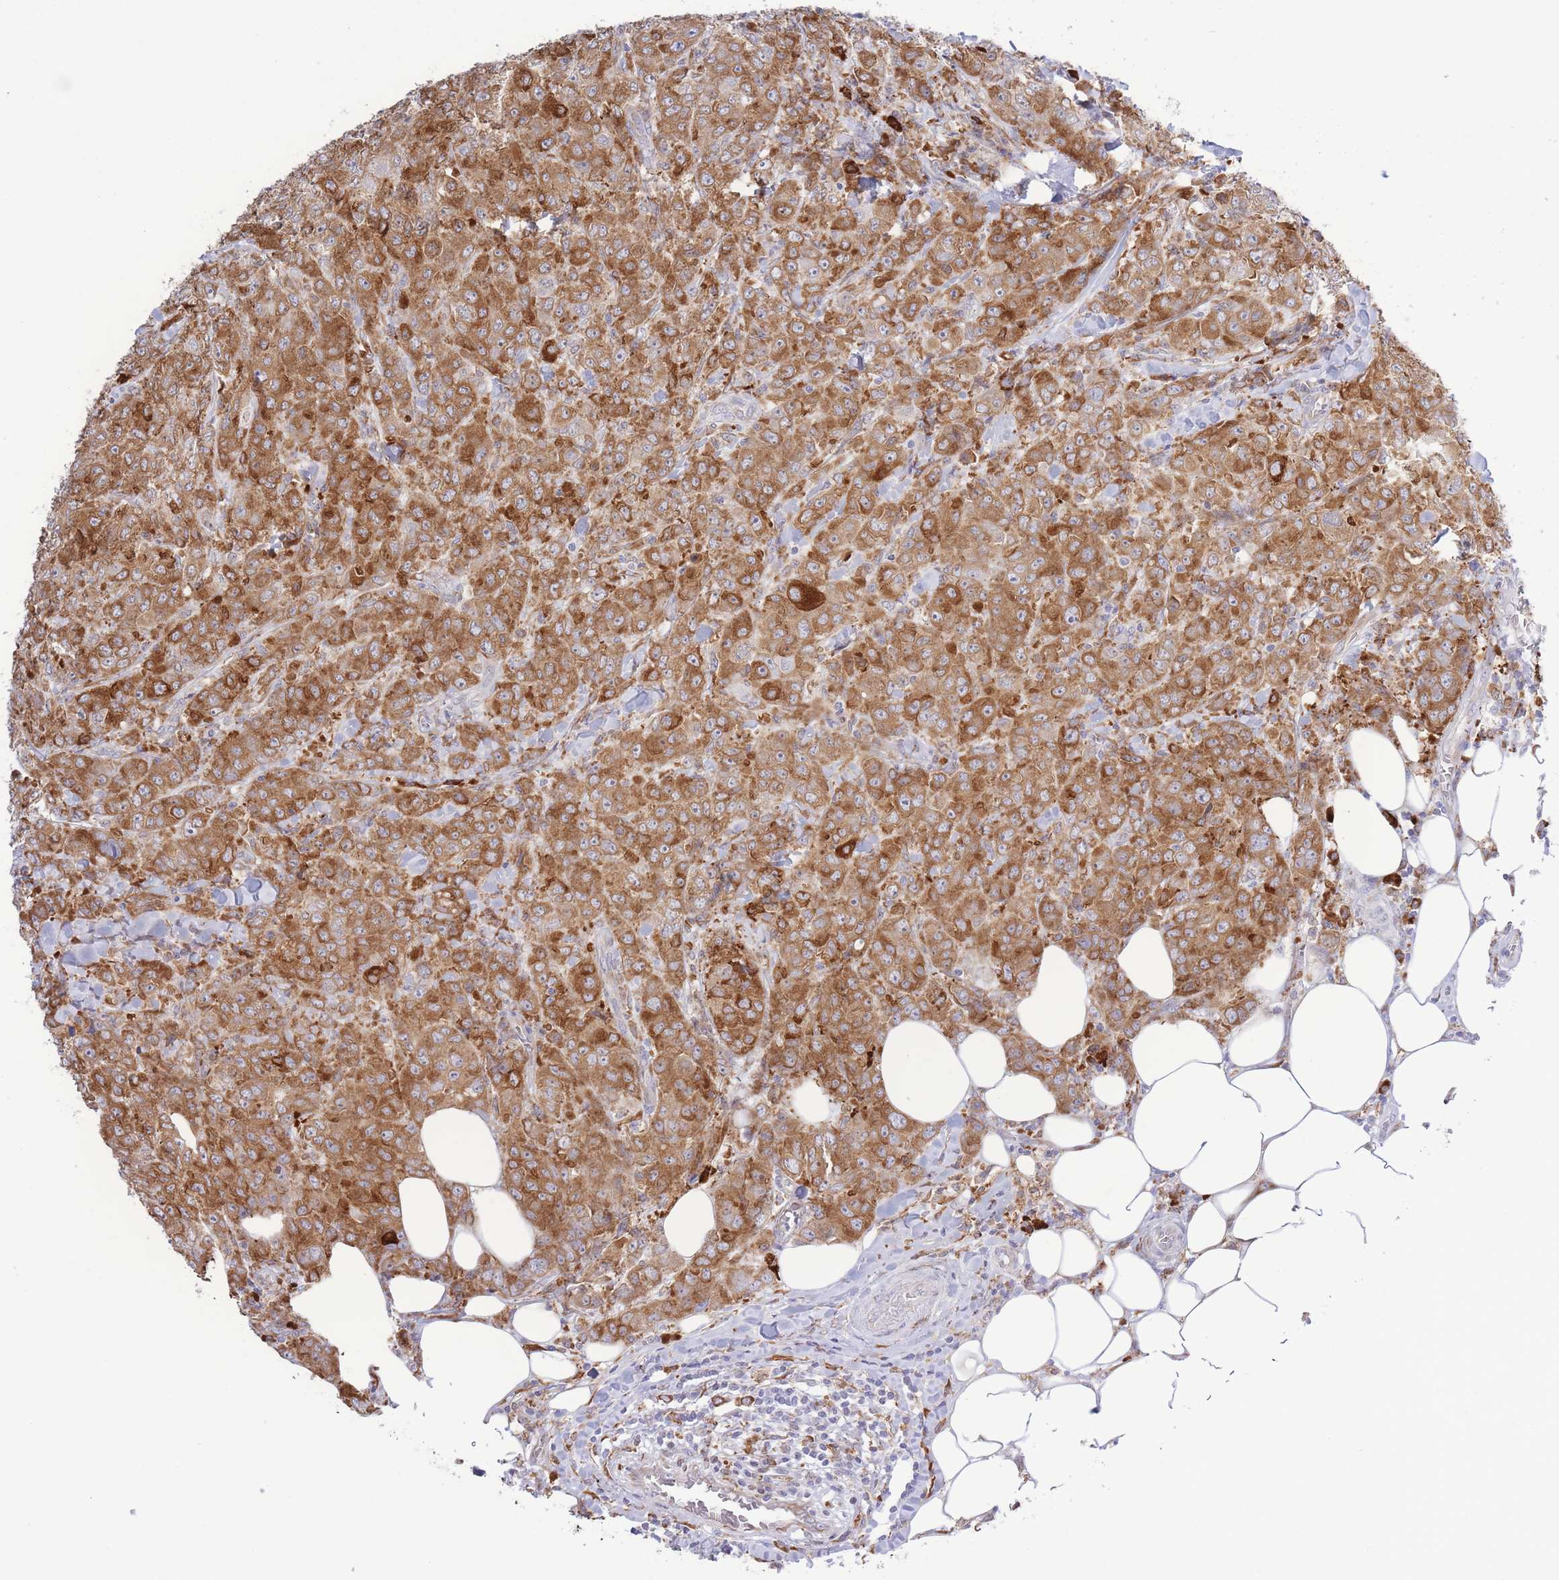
{"staining": {"intensity": "moderate", "quantity": ">75%", "location": "cytoplasmic/membranous"}, "tissue": "breast cancer", "cell_type": "Tumor cells", "image_type": "cancer", "snomed": [{"axis": "morphology", "description": "Duct carcinoma"}, {"axis": "topography", "description": "Breast"}], "caption": "Tumor cells demonstrate medium levels of moderate cytoplasmic/membranous positivity in about >75% of cells in human breast cancer (intraductal carcinoma).", "gene": "MYDGF", "patient": {"sex": "female", "age": 43}}